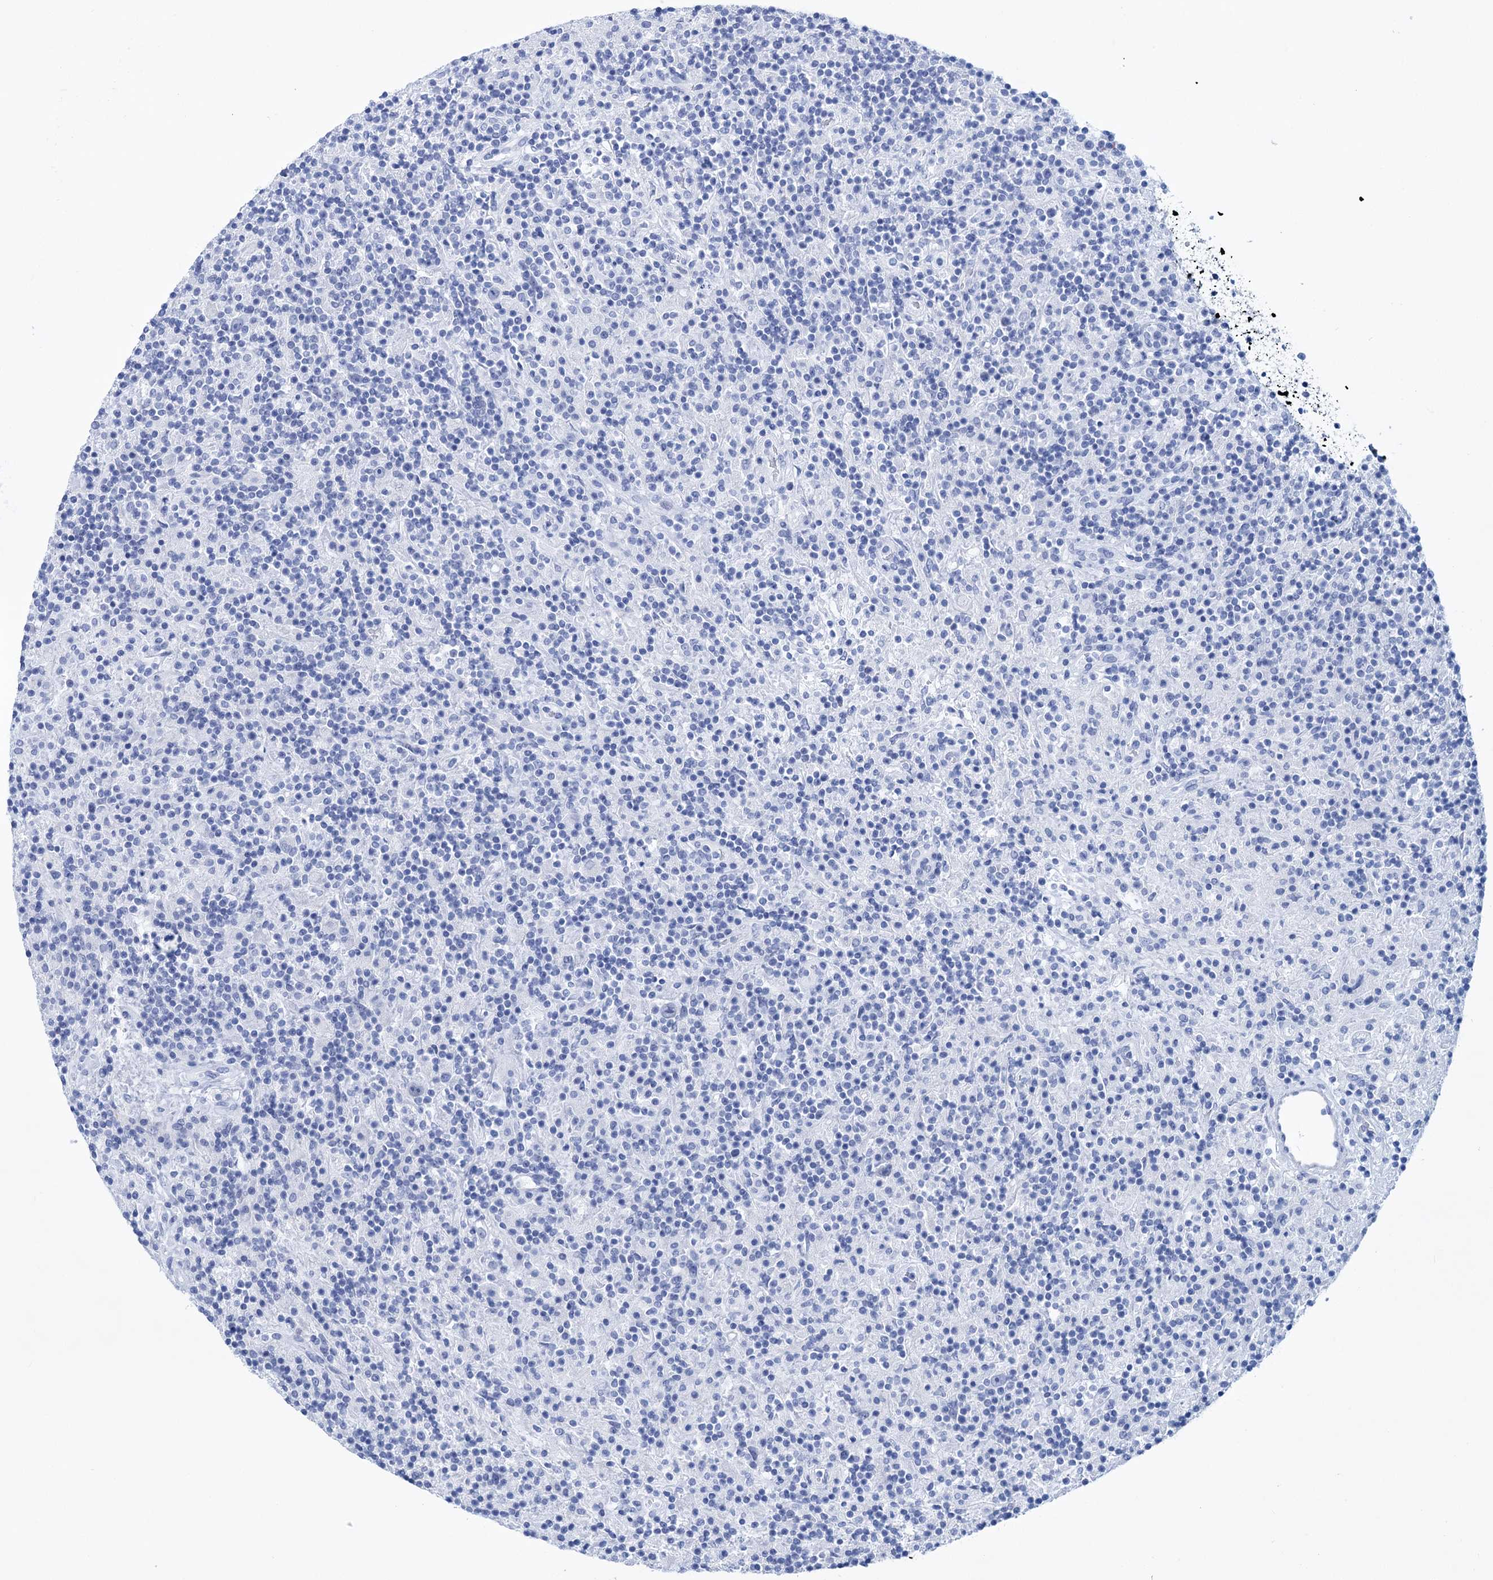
{"staining": {"intensity": "negative", "quantity": "none", "location": "none"}, "tissue": "lymphoma", "cell_type": "Tumor cells", "image_type": "cancer", "snomed": [{"axis": "morphology", "description": "Hodgkin's disease, NOS"}, {"axis": "topography", "description": "Lymph node"}], "caption": "Immunohistochemistry (IHC) of lymphoma demonstrates no expression in tumor cells.", "gene": "FBXW12", "patient": {"sex": "male", "age": 70}}